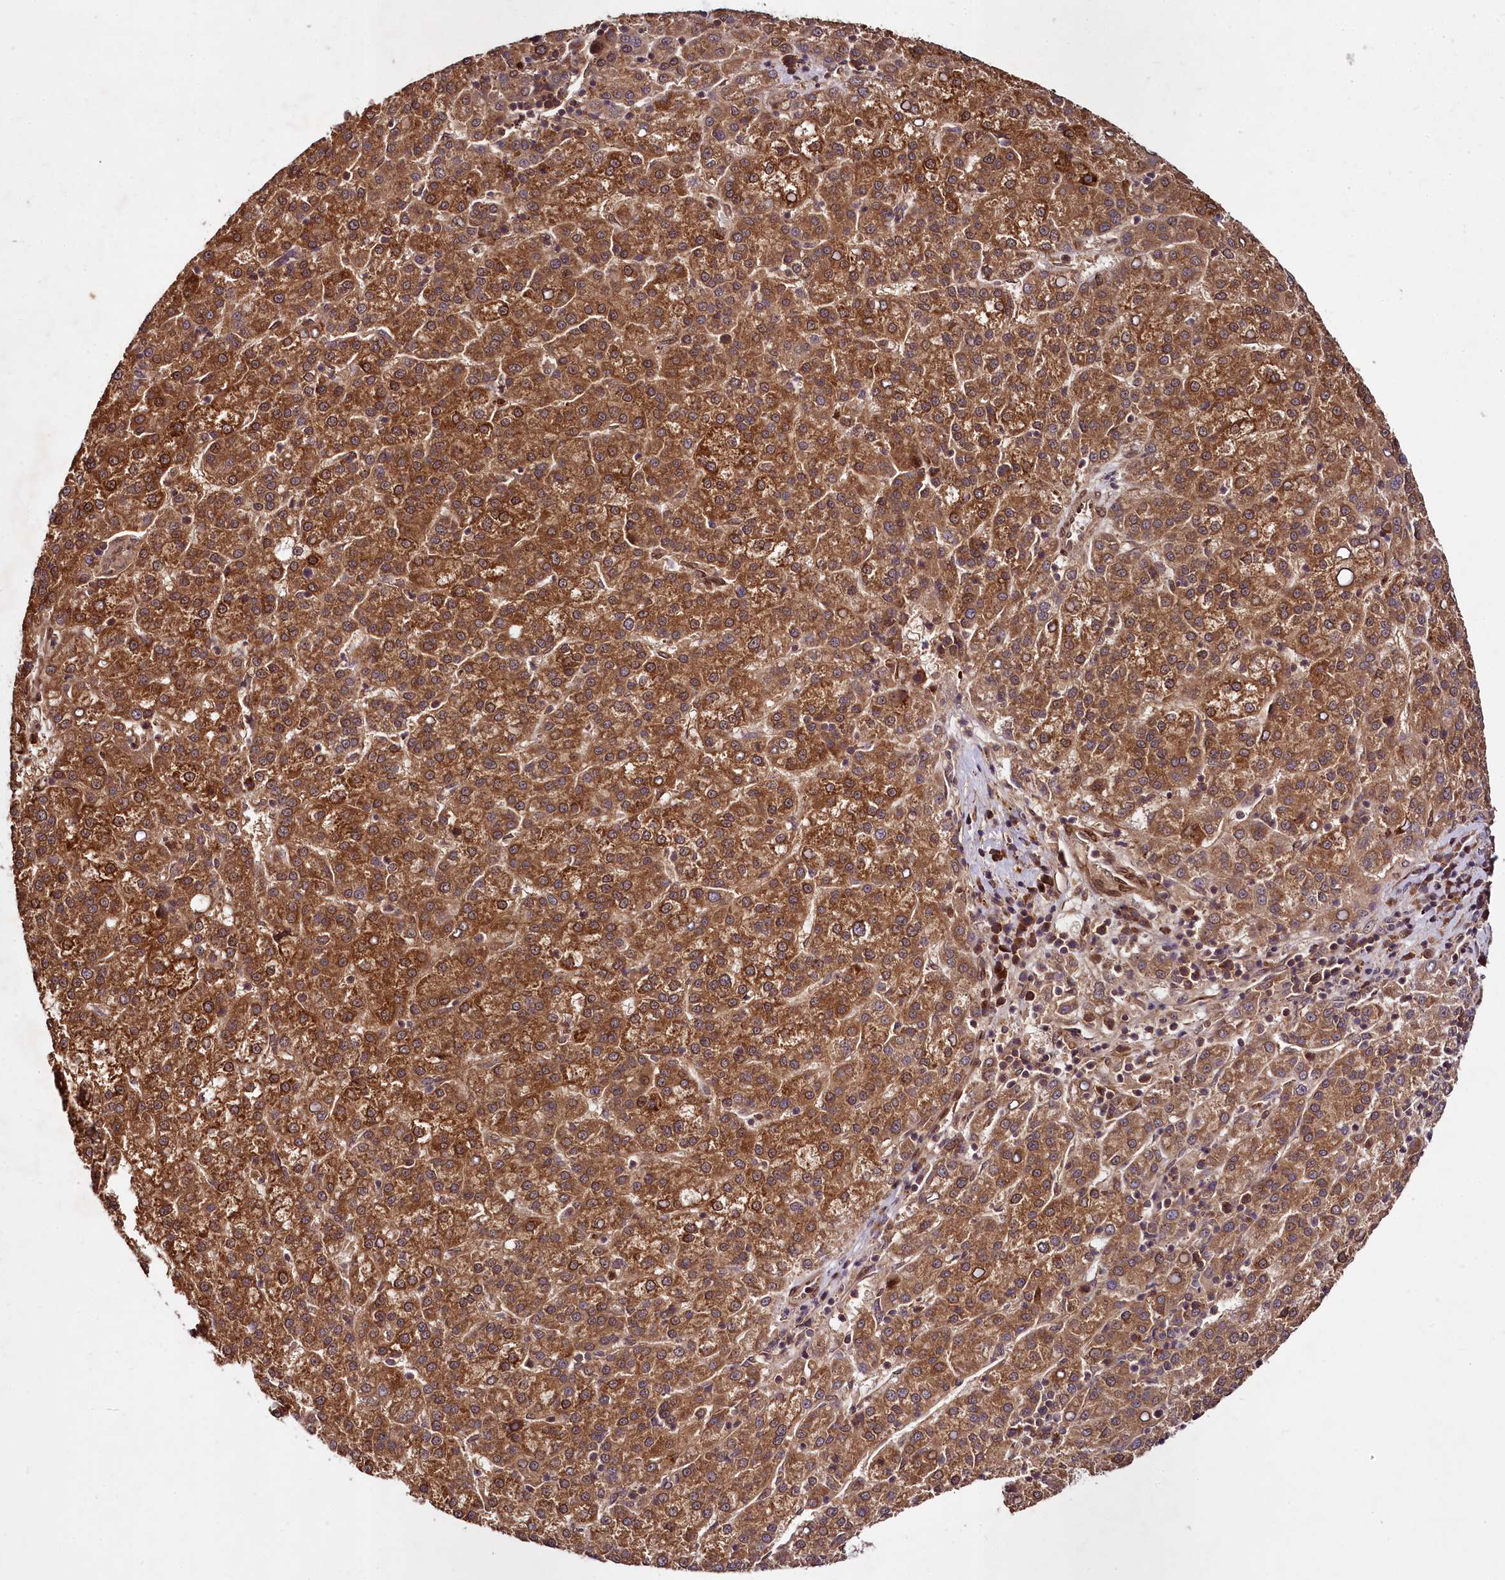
{"staining": {"intensity": "strong", "quantity": ">75%", "location": "cytoplasmic/membranous"}, "tissue": "liver cancer", "cell_type": "Tumor cells", "image_type": "cancer", "snomed": [{"axis": "morphology", "description": "Carcinoma, Hepatocellular, NOS"}, {"axis": "topography", "description": "Liver"}], "caption": "Brown immunohistochemical staining in human liver cancer reveals strong cytoplasmic/membranous positivity in approximately >75% of tumor cells.", "gene": "DCP1B", "patient": {"sex": "female", "age": 58}}